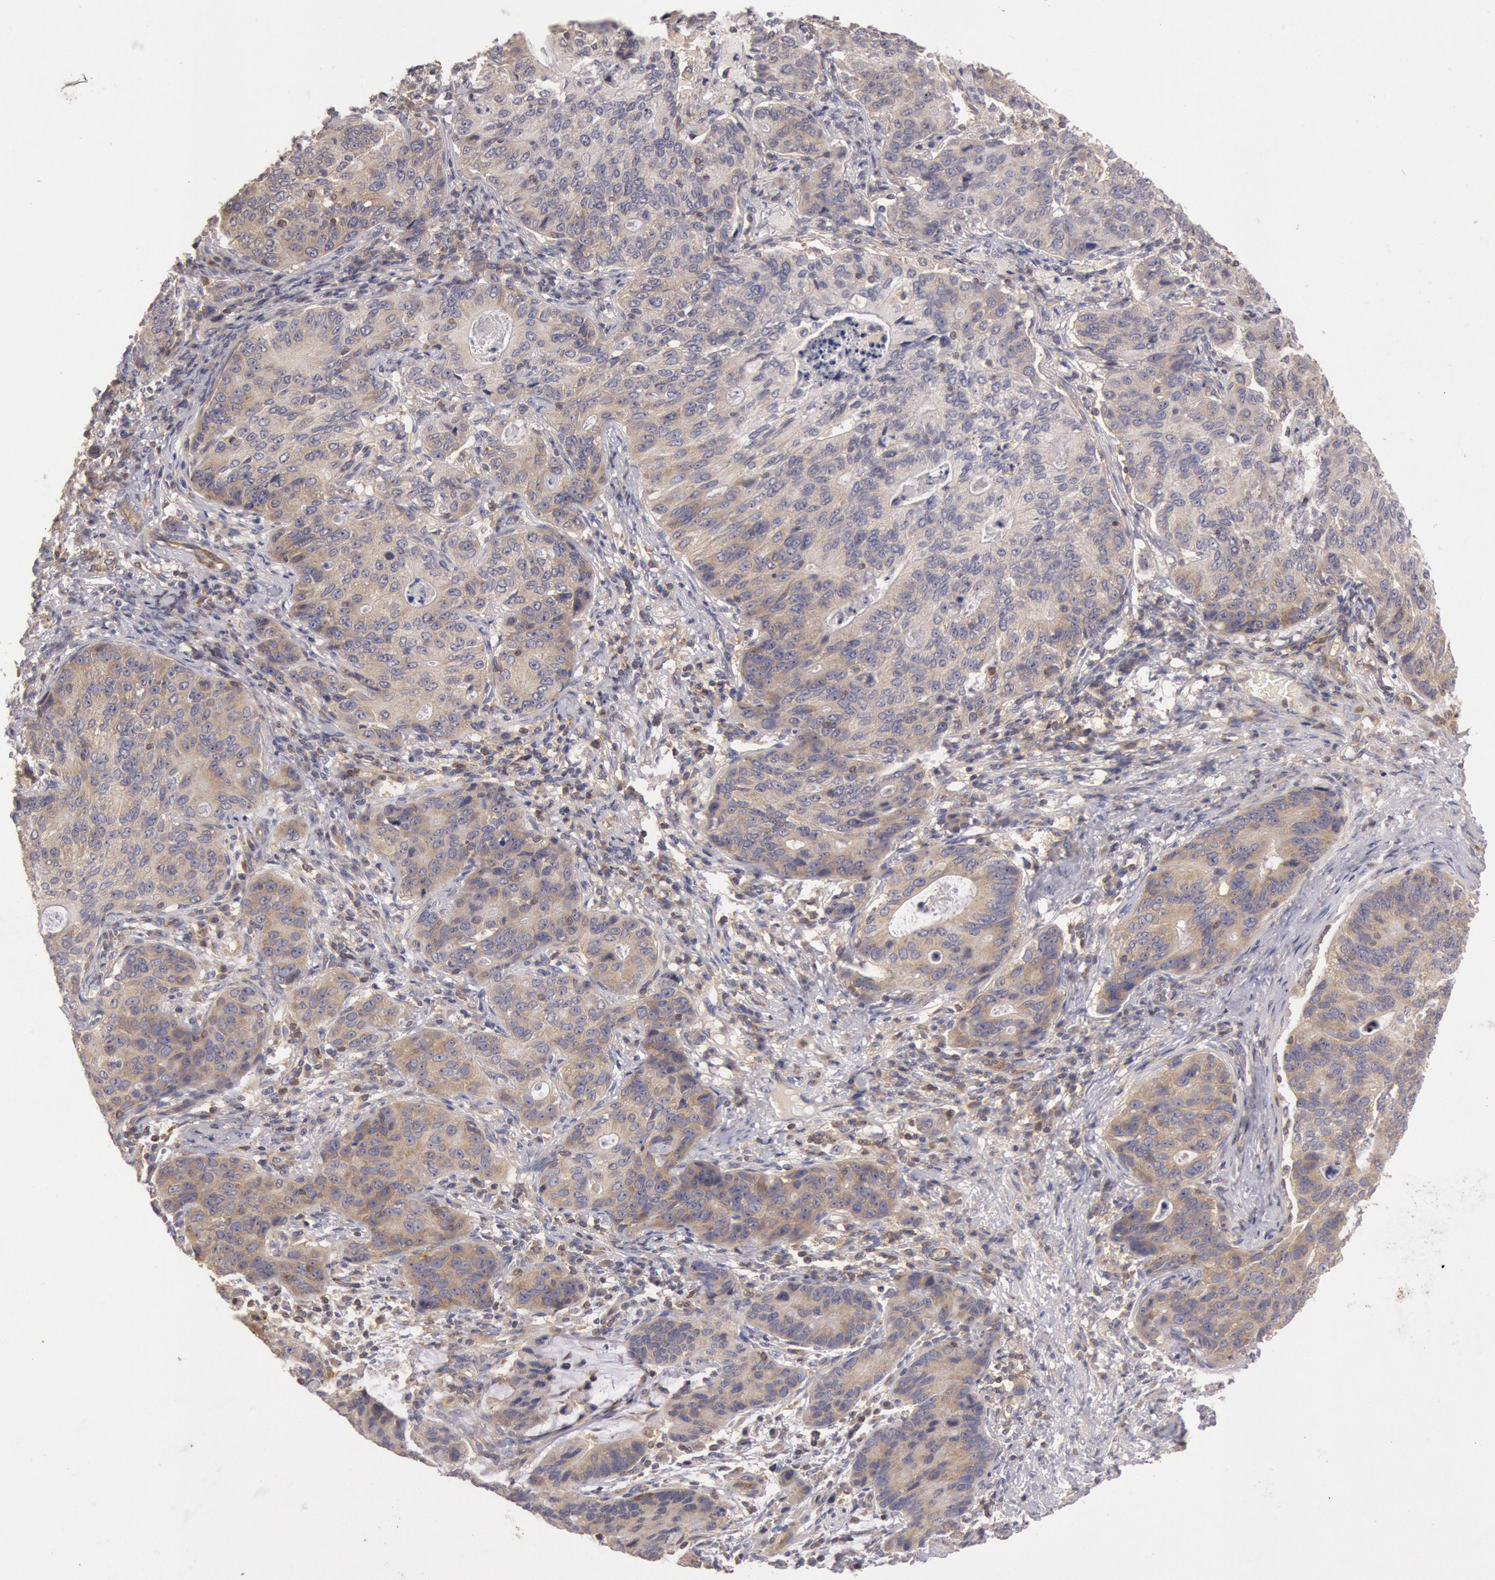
{"staining": {"intensity": "weak", "quantity": ">75%", "location": "cytoplasmic/membranous"}, "tissue": "stomach cancer", "cell_type": "Tumor cells", "image_type": "cancer", "snomed": [{"axis": "morphology", "description": "Adenocarcinoma, NOS"}, {"axis": "topography", "description": "Esophagus"}, {"axis": "topography", "description": "Stomach"}], "caption": "The photomicrograph shows staining of adenocarcinoma (stomach), revealing weak cytoplasmic/membranous protein staining (brown color) within tumor cells. (Brightfield microscopy of DAB IHC at high magnification).", "gene": "PIK3R1", "patient": {"sex": "male", "age": 74}}